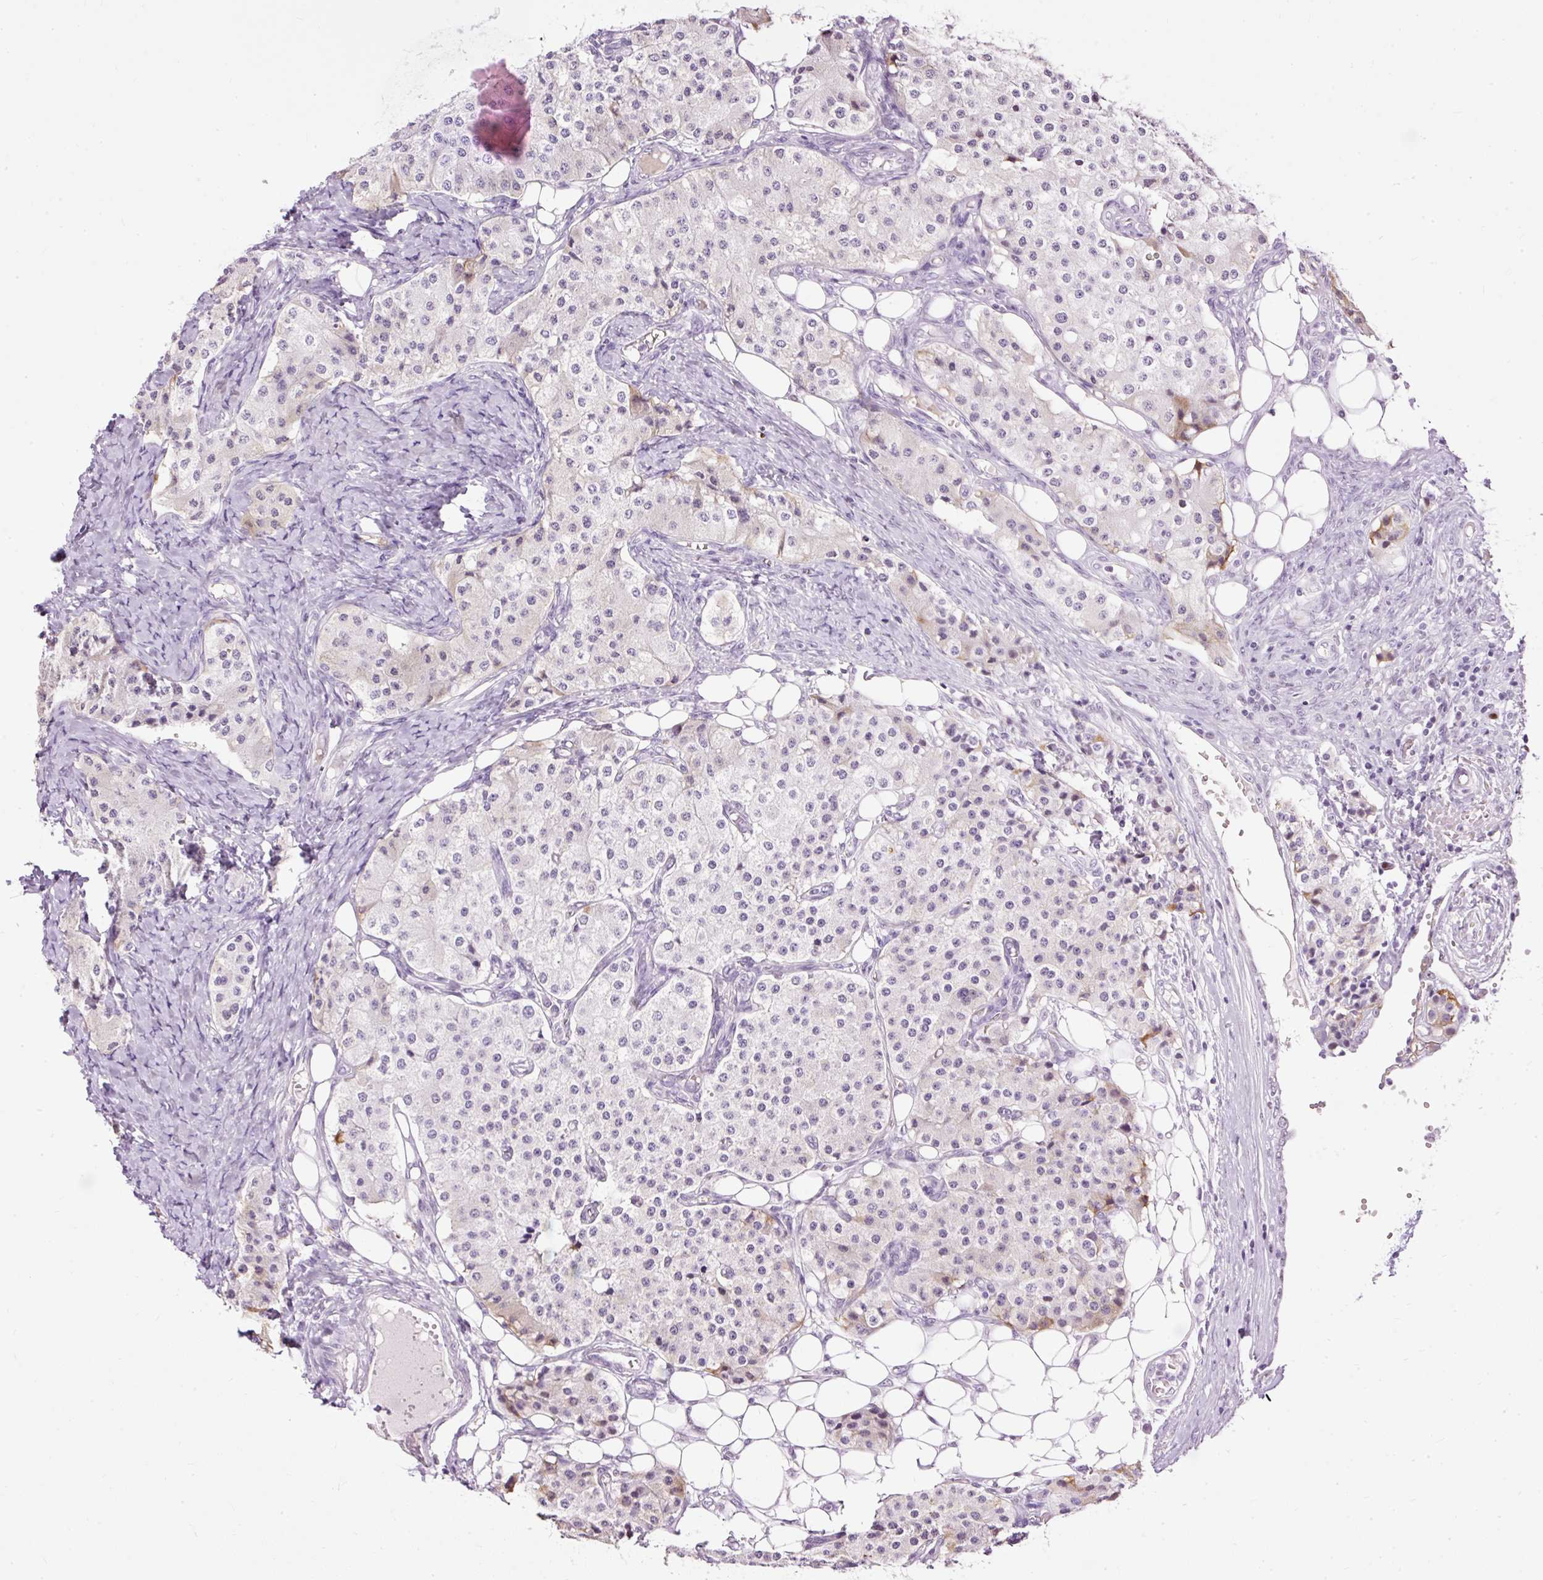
{"staining": {"intensity": "negative", "quantity": "none", "location": "none"}, "tissue": "carcinoid", "cell_type": "Tumor cells", "image_type": "cancer", "snomed": [{"axis": "morphology", "description": "Carcinoid, malignant, NOS"}, {"axis": "topography", "description": "Colon"}], "caption": "IHC histopathology image of neoplastic tissue: human carcinoid stained with DAB exhibits no significant protein staining in tumor cells.", "gene": "PDE6B", "patient": {"sex": "female", "age": 52}}